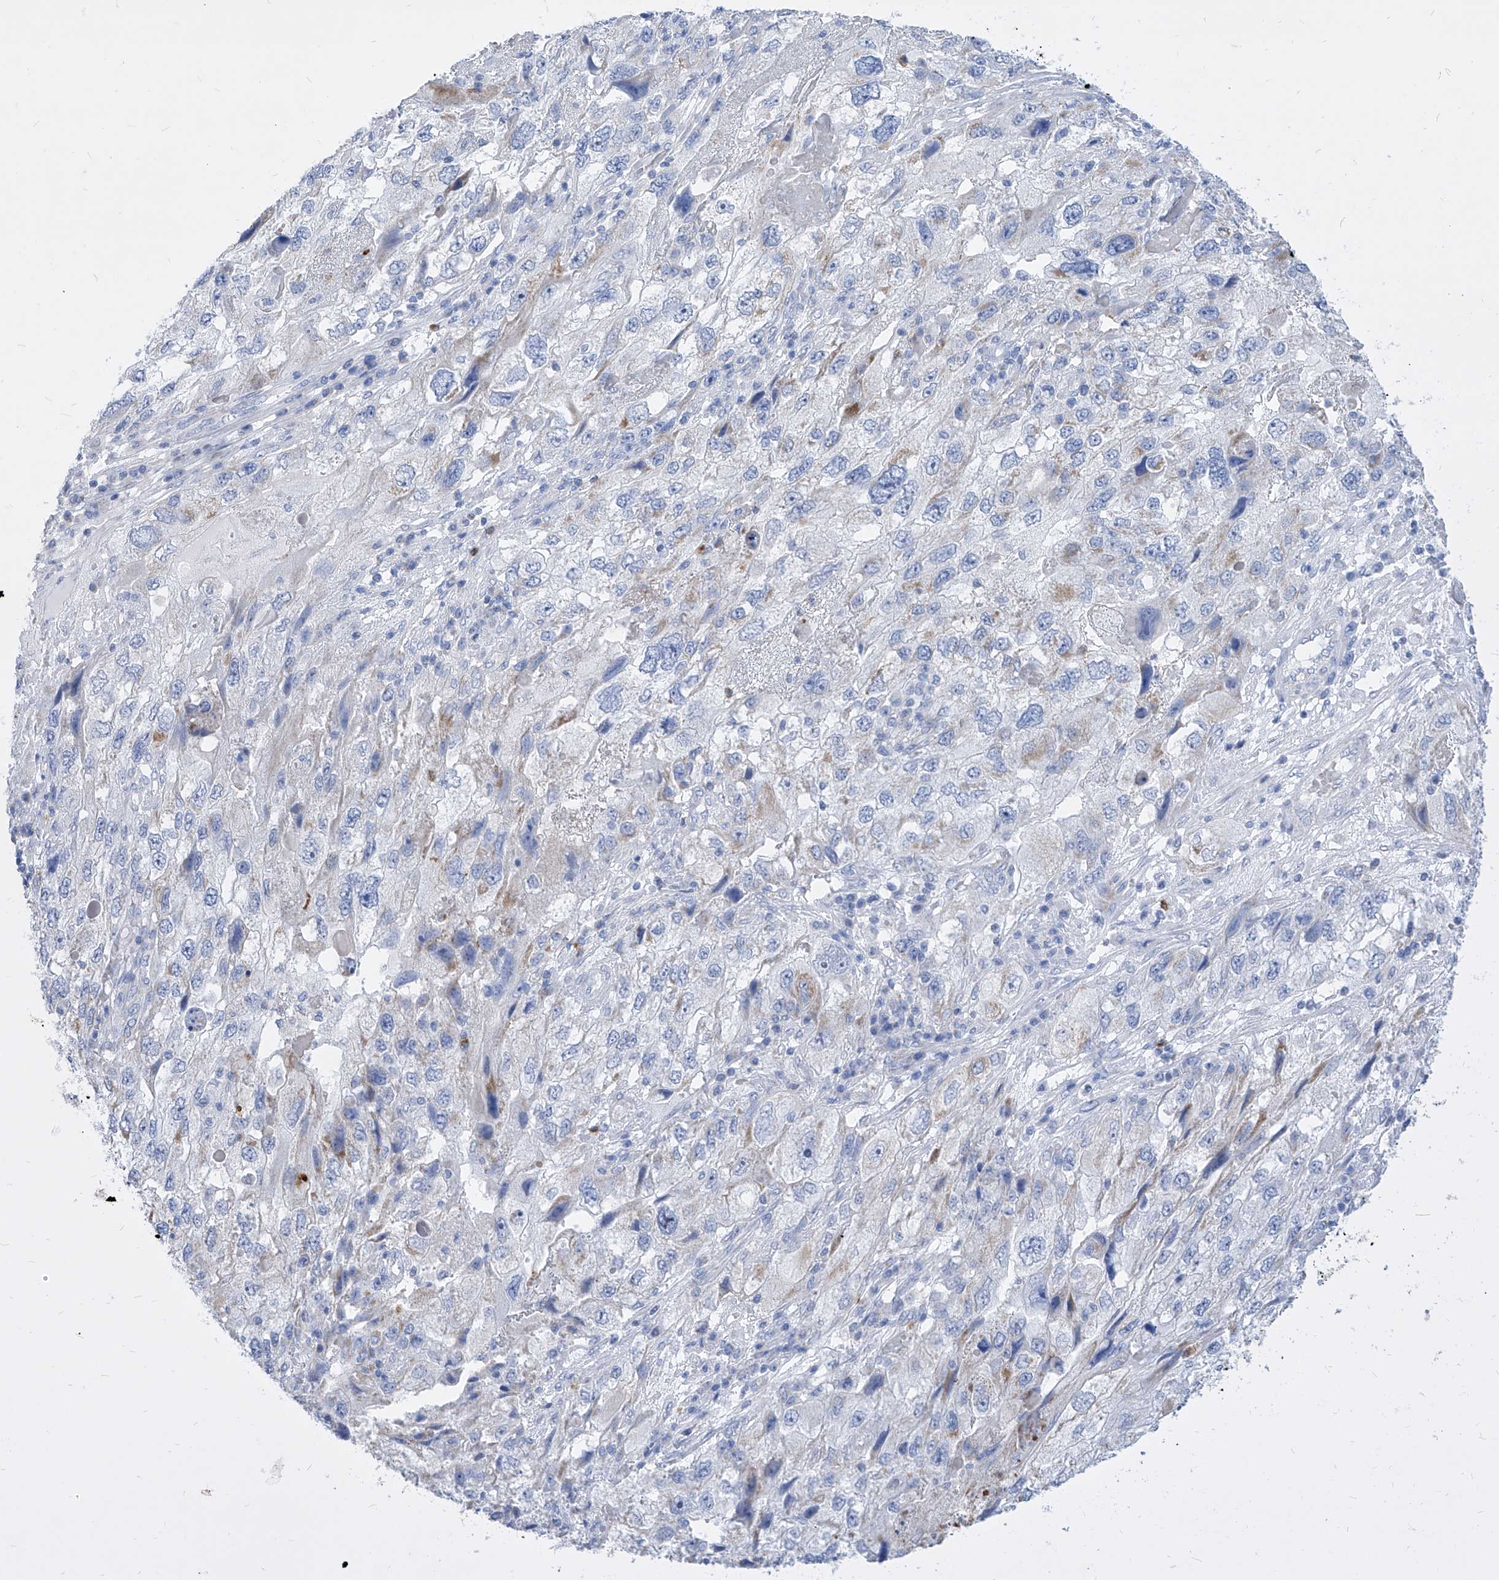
{"staining": {"intensity": "negative", "quantity": "none", "location": "none"}, "tissue": "endometrial cancer", "cell_type": "Tumor cells", "image_type": "cancer", "snomed": [{"axis": "morphology", "description": "Adenocarcinoma, NOS"}, {"axis": "topography", "description": "Endometrium"}], "caption": "The photomicrograph displays no staining of tumor cells in endometrial cancer (adenocarcinoma).", "gene": "COQ3", "patient": {"sex": "female", "age": 49}}